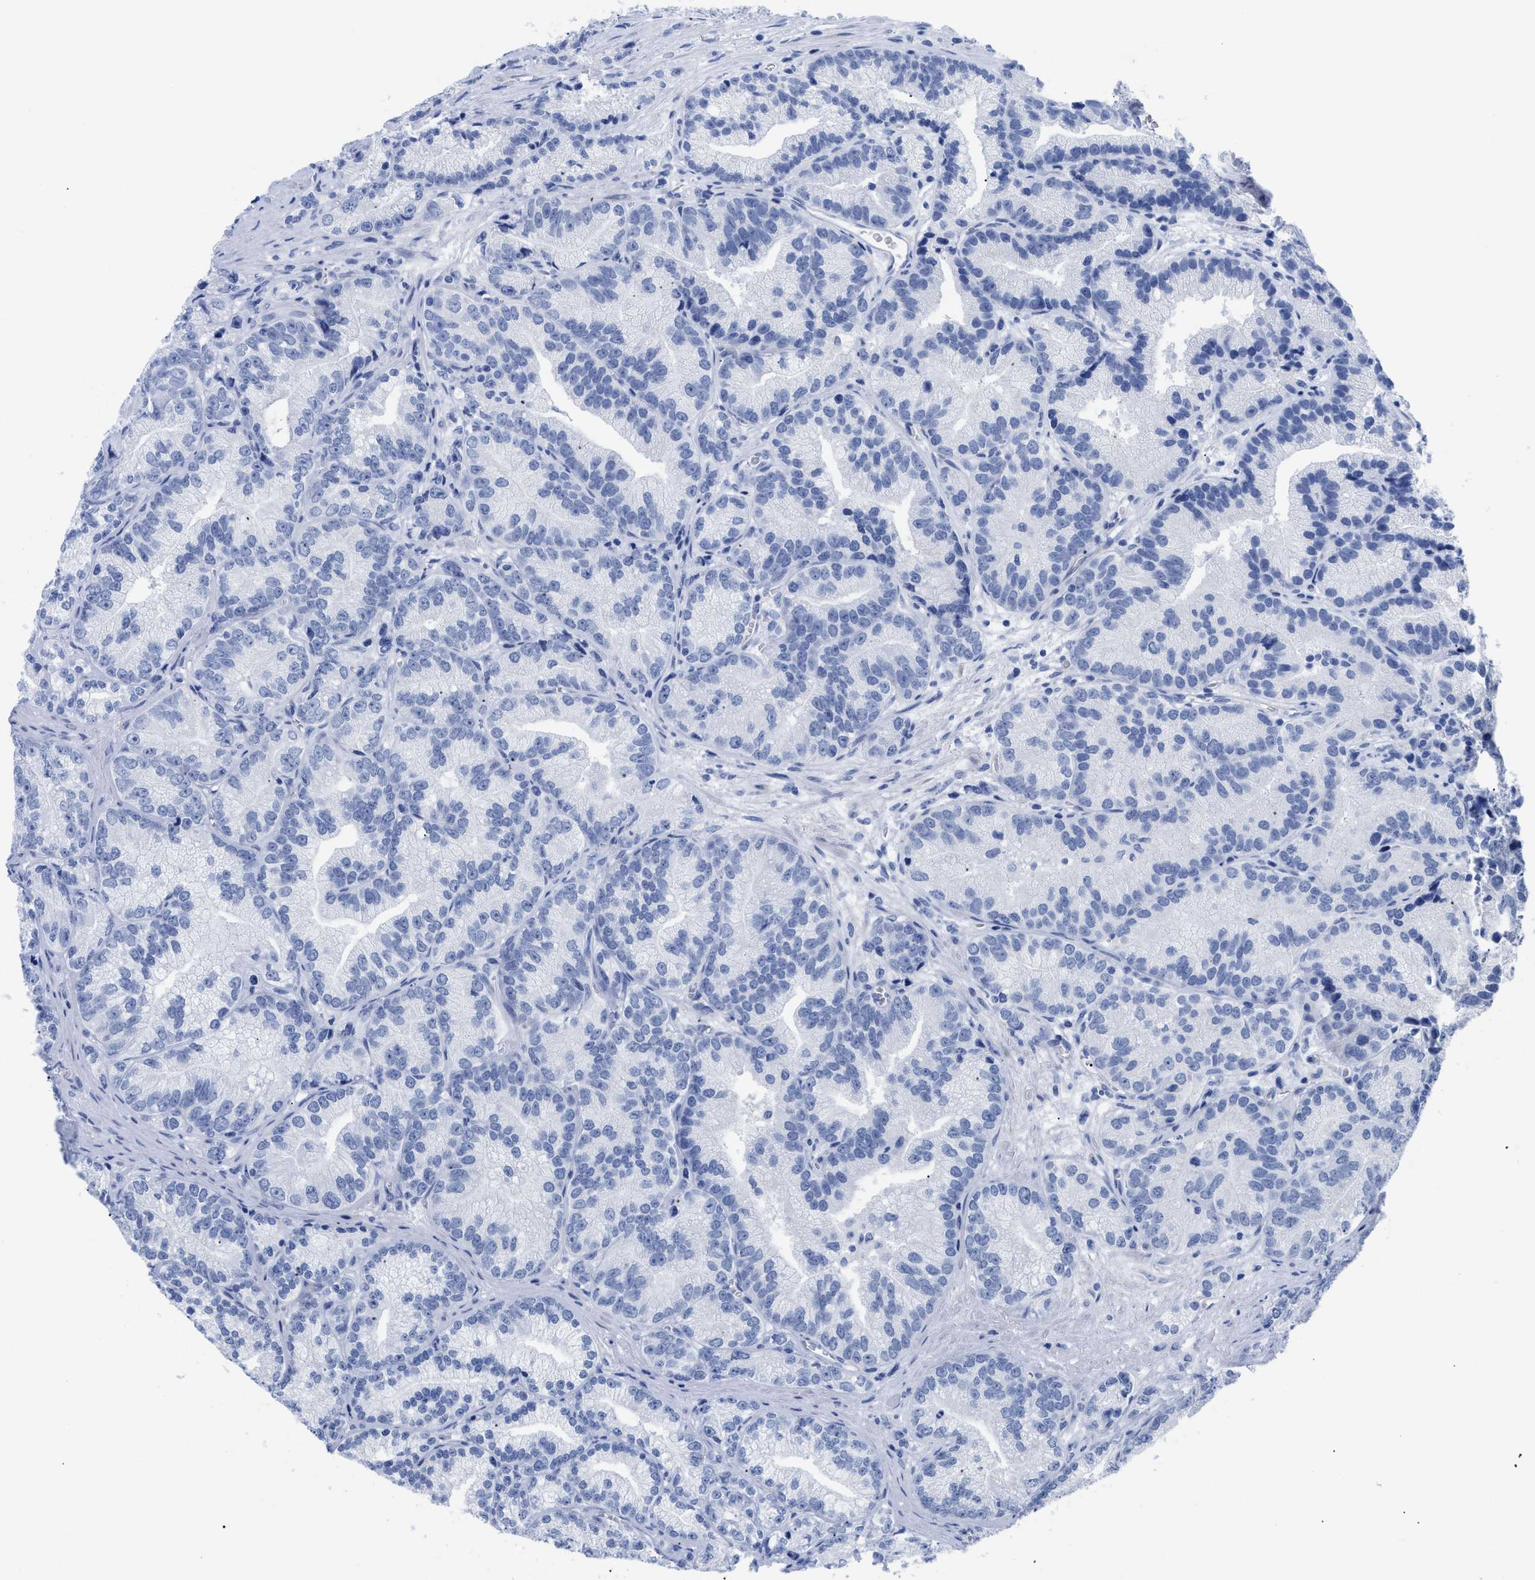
{"staining": {"intensity": "negative", "quantity": "none", "location": "none"}, "tissue": "prostate cancer", "cell_type": "Tumor cells", "image_type": "cancer", "snomed": [{"axis": "morphology", "description": "Adenocarcinoma, Low grade"}, {"axis": "topography", "description": "Prostate"}], "caption": "IHC photomicrograph of prostate low-grade adenocarcinoma stained for a protein (brown), which reveals no staining in tumor cells.", "gene": "DUSP26", "patient": {"sex": "male", "age": 89}}